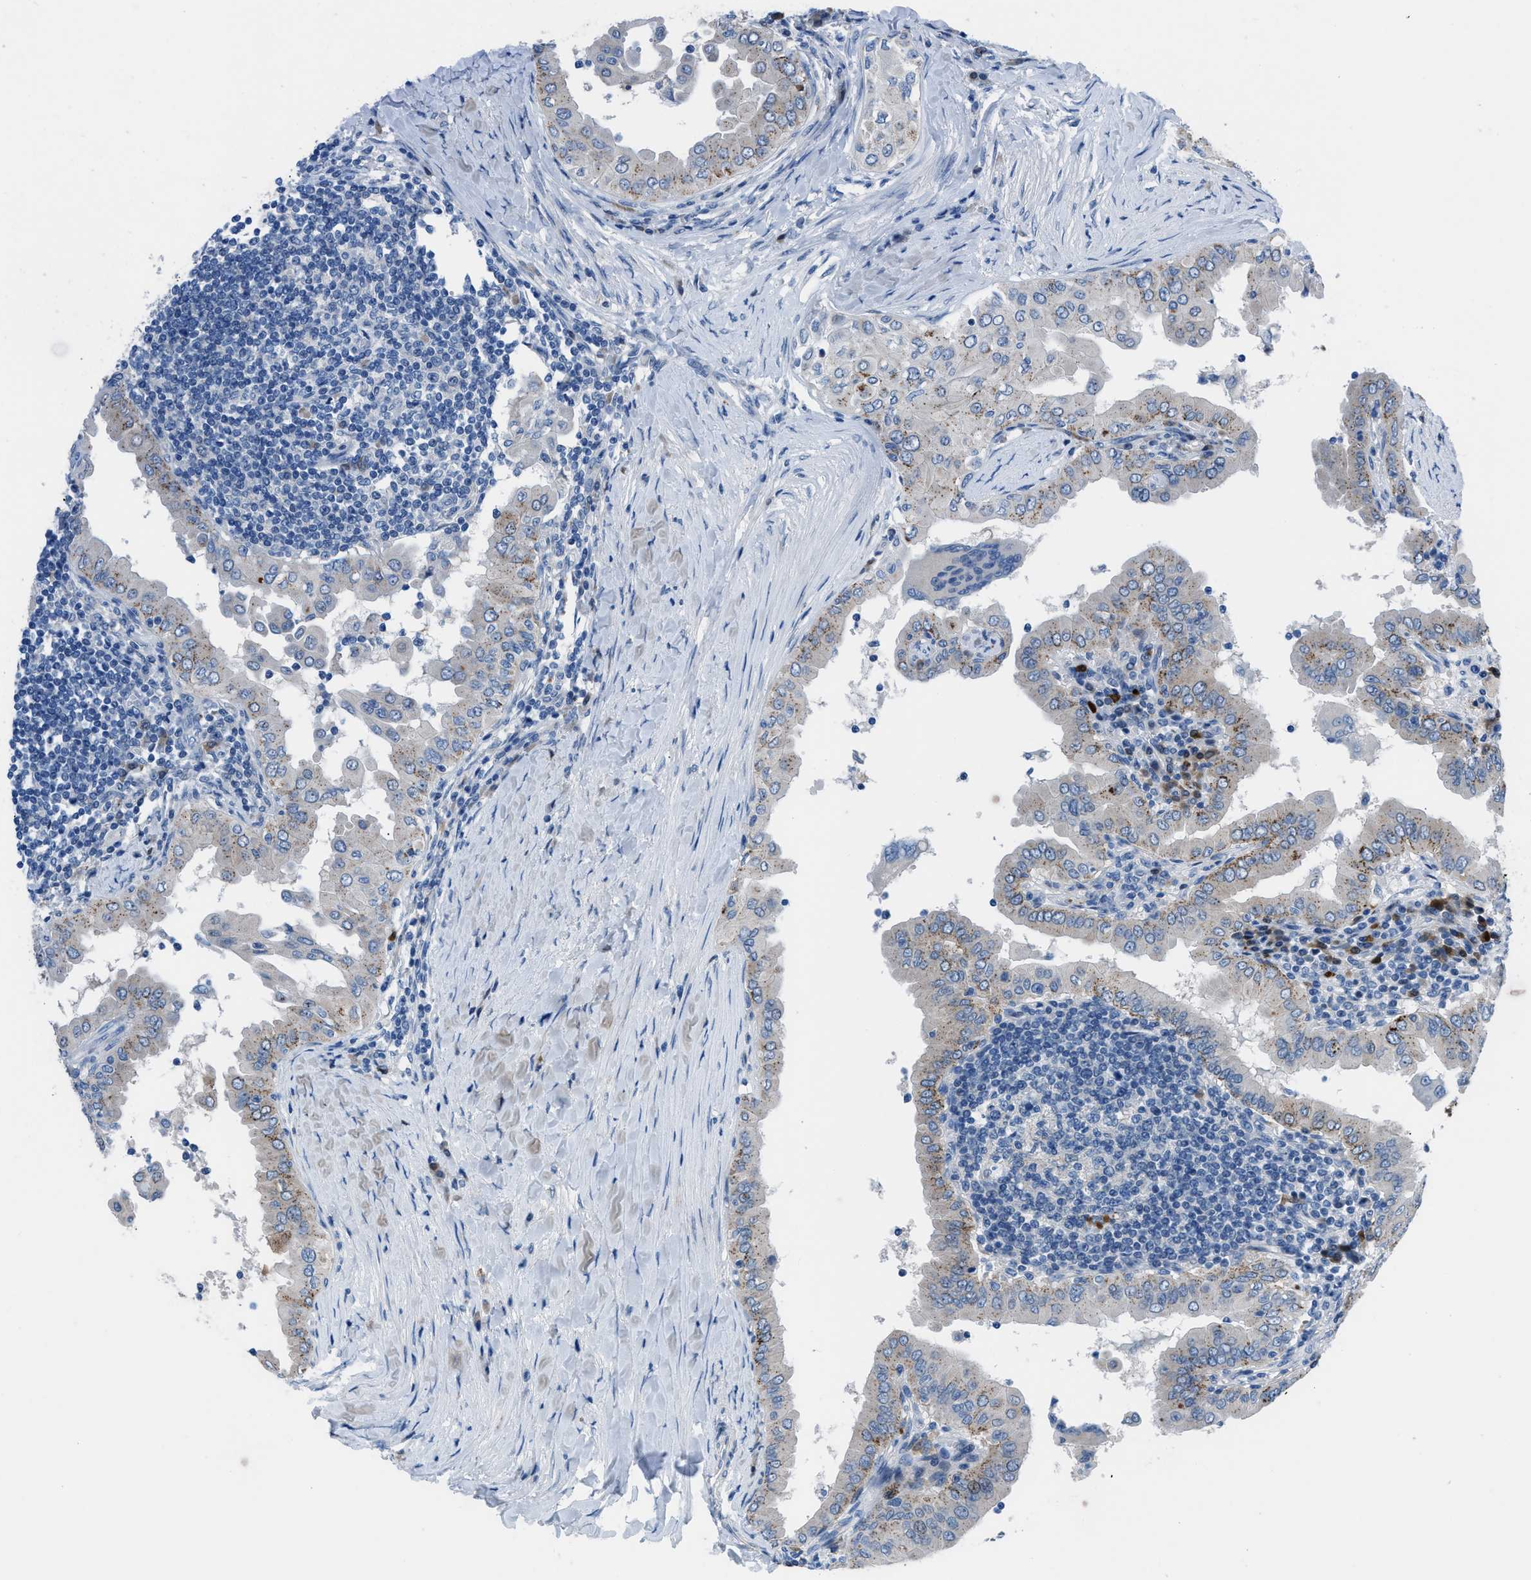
{"staining": {"intensity": "moderate", "quantity": "<25%", "location": "cytoplasmic/membranous"}, "tissue": "thyroid cancer", "cell_type": "Tumor cells", "image_type": "cancer", "snomed": [{"axis": "morphology", "description": "Papillary adenocarcinoma, NOS"}, {"axis": "topography", "description": "Thyroid gland"}], "caption": "A micrograph showing moderate cytoplasmic/membranous staining in about <25% of tumor cells in thyroid cancer, as visualized by brown immunohistochemical staining.", "gene": "UAP1", "patient": {"sex": "male", "age": 33}}